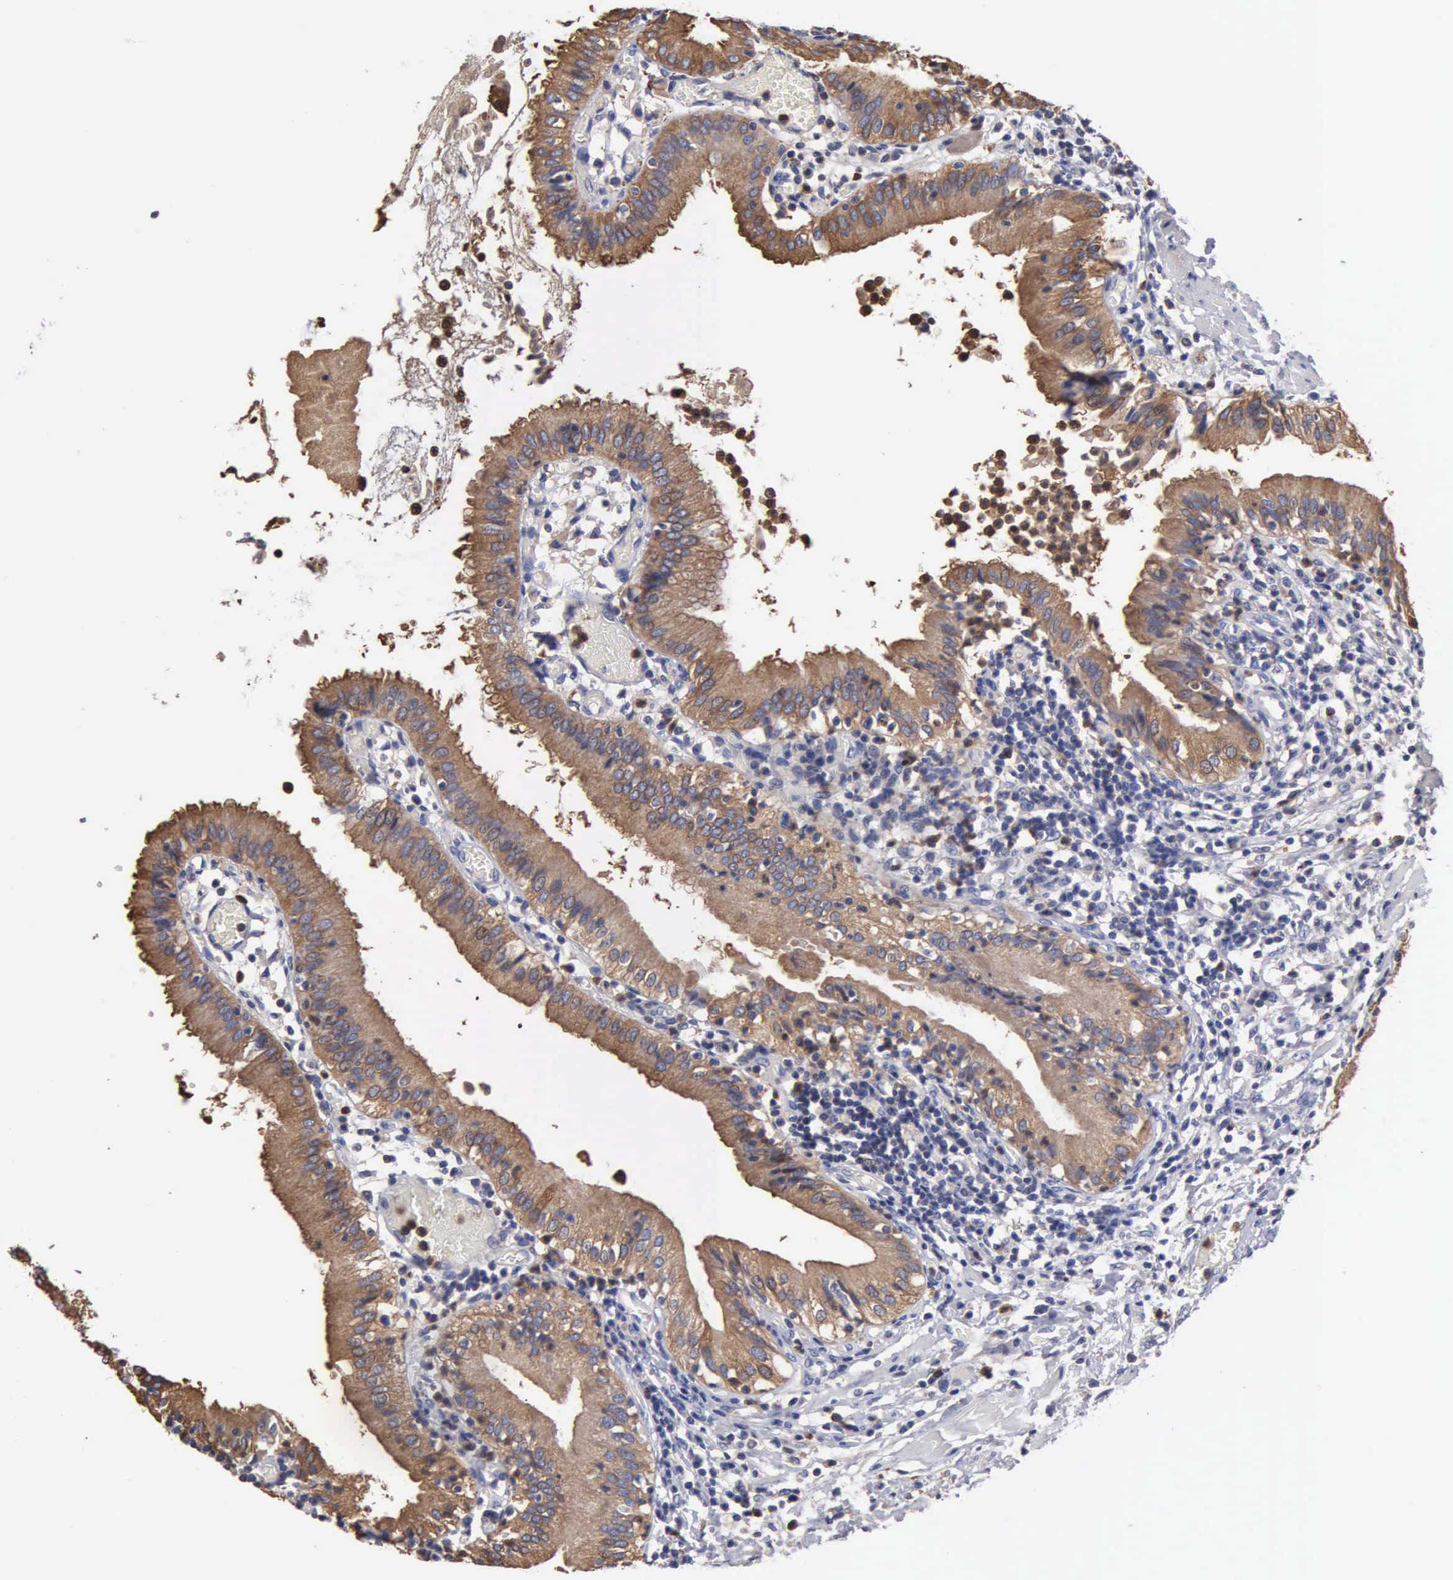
{"staining": {"intensity": "moderate", "quantity": ">75%", "location": "cytoplasmic/membranous"}, "tissue": "gallbladder", "cell_type": "Glandular cells", "image_type": "normal", "snomed": [{"axis": "morphology", "description": "Normal tissue, NOS"}, {"axis": "topography", "description": "Gallbladder"}], "caption": "Immunohistochemistry (IHC) staining of normal gallbladder, which reveals medium levels of moderate cytoplasmic/membranous expression in approximately >75% of glandular cells indicating moderate cytoplasmic/membranous protein staining. The staining was performed using DAB (3,3'-diaminobenzidine) (brown) for protein detection and nuclei were counterstained in hematoxylin (blue).", "gene": "G6PD", "patient": {"sex": "male", "age": 58}}